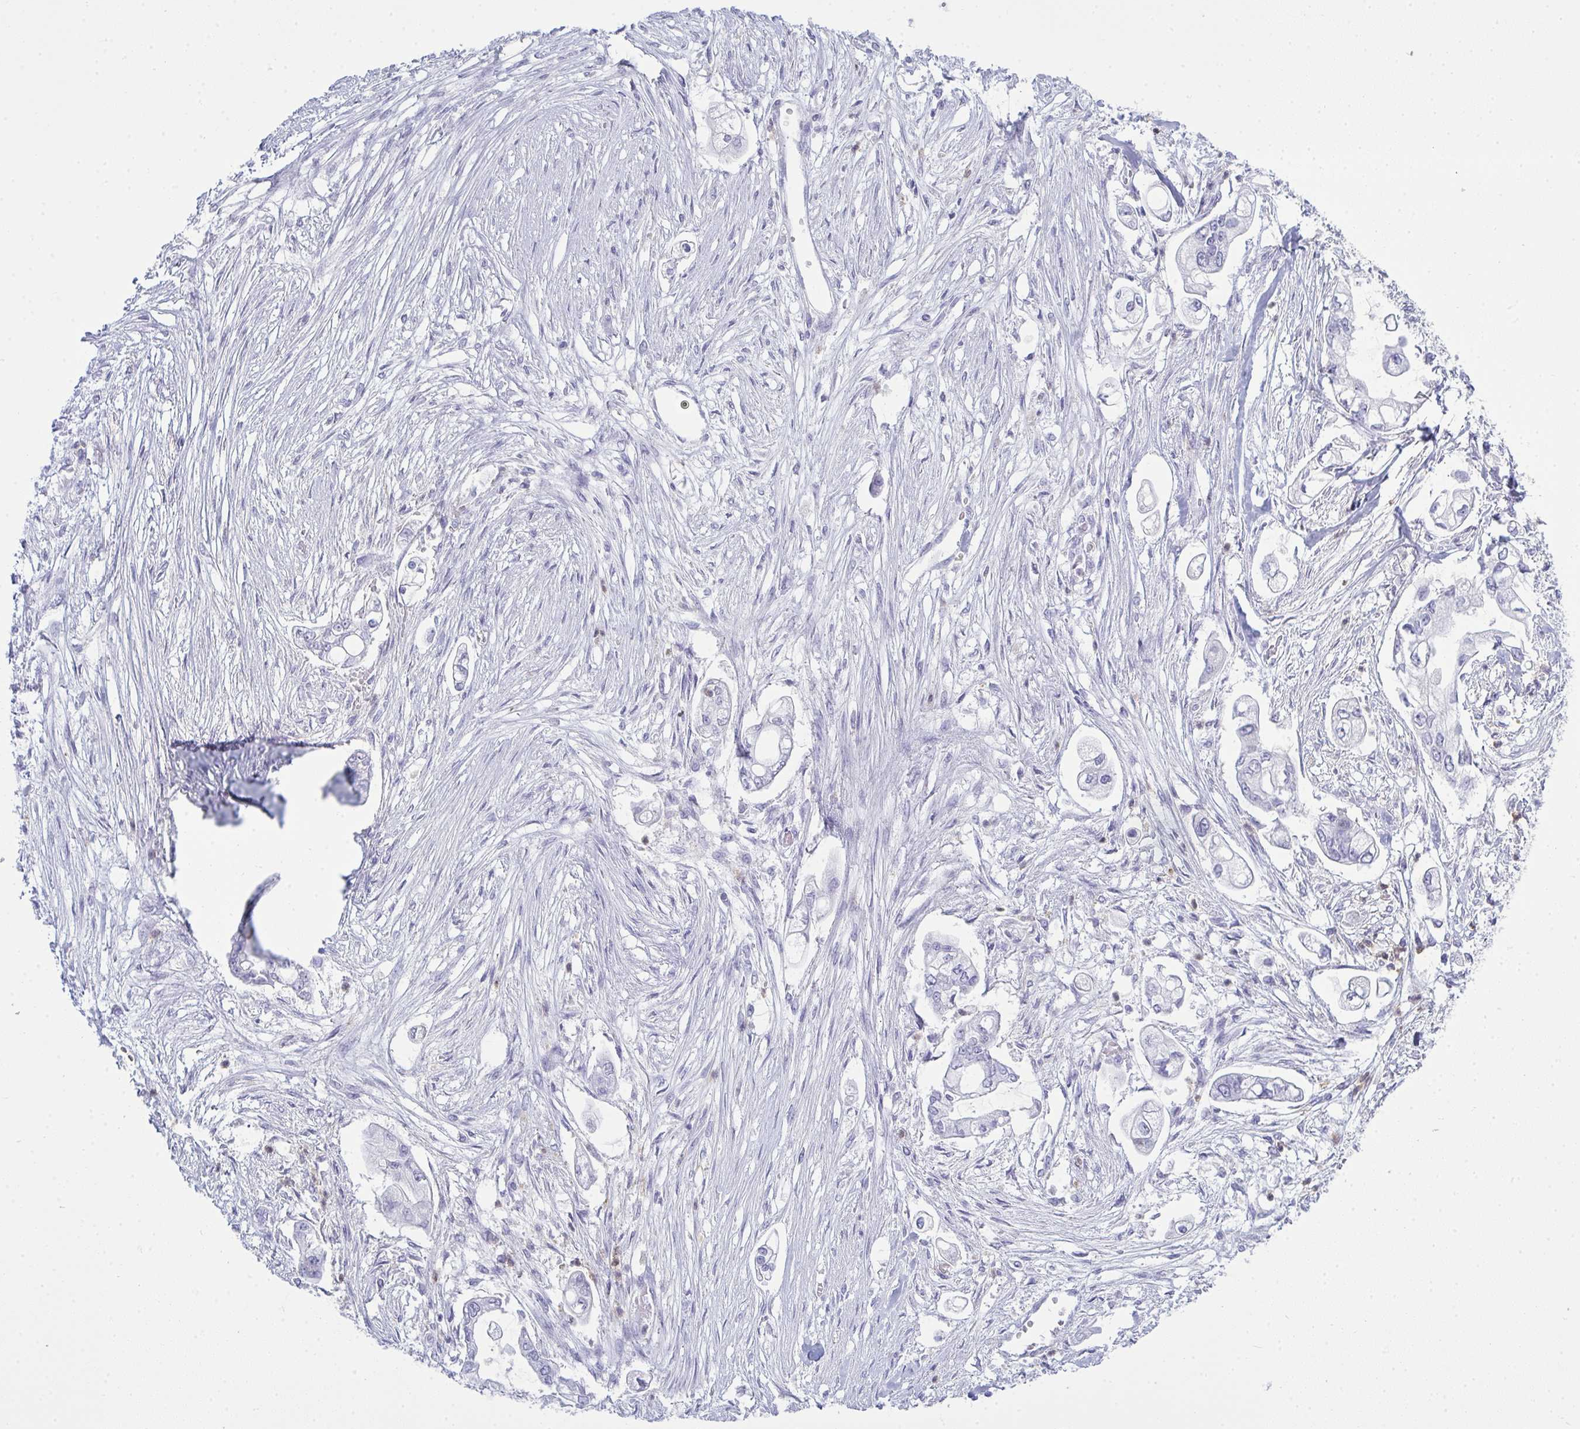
{"staining": {"intensity": "negative", "quantity": "none", "location": "none"}, "tissue": "pancreatic cancer", "cell_type": "Tumor cells", "image_type": "cancer", "snomed": [{"axis": "morphology", "description": "Adenocarcinoma, NOS"}, {"axis": "topography", "description": "Pancreas"}], "caption": "An IHC image of pancreatic adenocarcinoma is shown. There is no staining in tumor cells of pancreatic adenocarcinoma. (Brightfield microscopy of DAB immunohistochemistry (IHC) at high magnification).", "gene": "SERPINB10", "patient": {"sex": "female", "age": 69}}